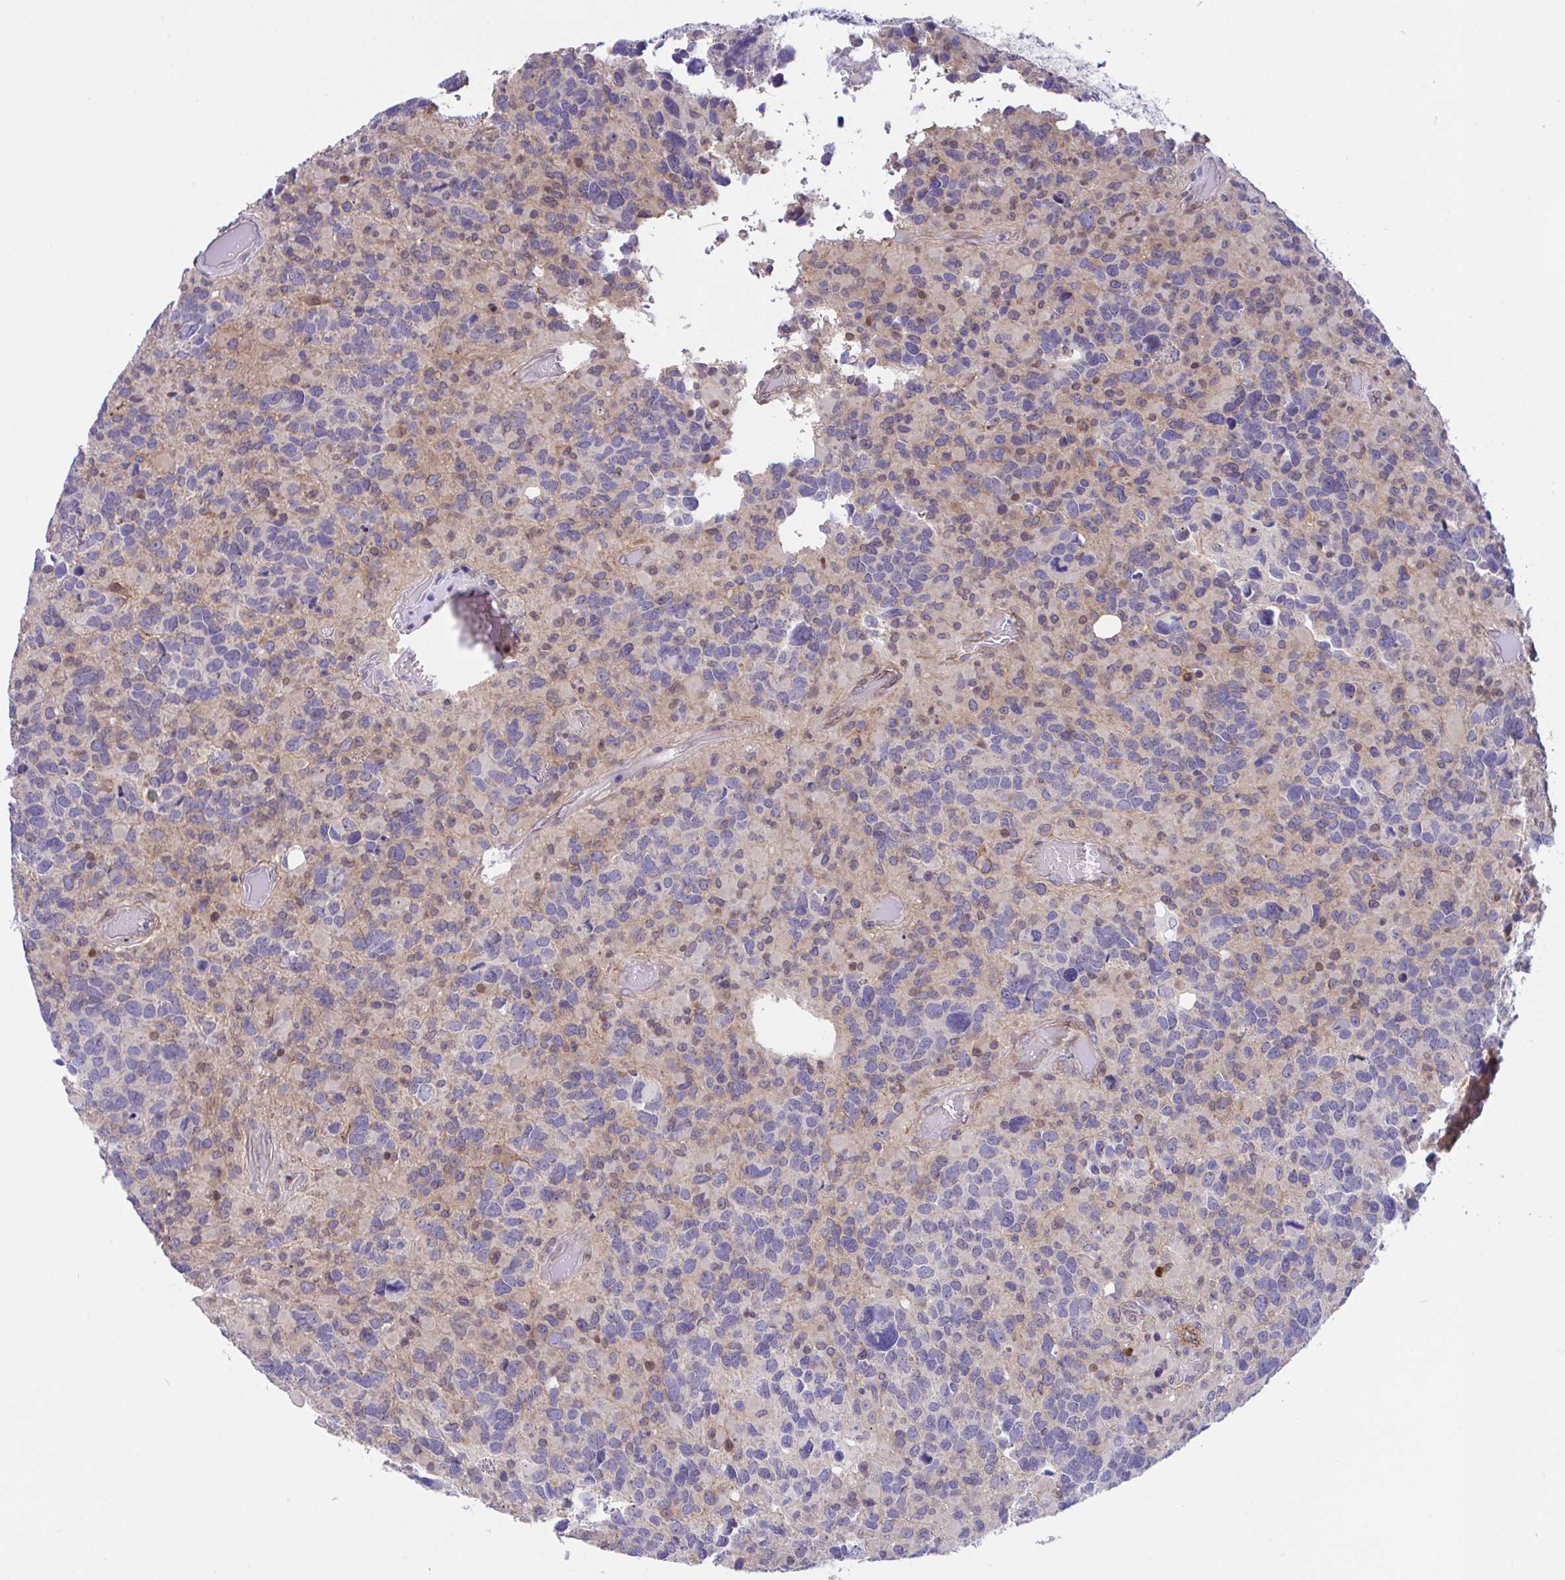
{"staining": {"intensity": "negative", "quantity": "none", "location": "none"}, "tissue": "glioma", "cell_type": "Tumor cells", "image_type": "cancer", "snomed": [{"axis": "morphology", "description": "Glioma, malignant, High grade"}, {"axis": "topography", "description": "Brain"}], "caption": "Tumor cells show no significant protein expression in glioma. (Immunohistochemistry, brightfield microscopy, high magnification).", "gene": "ZBED3", "patient": {"sex": "female", "age": 40}}